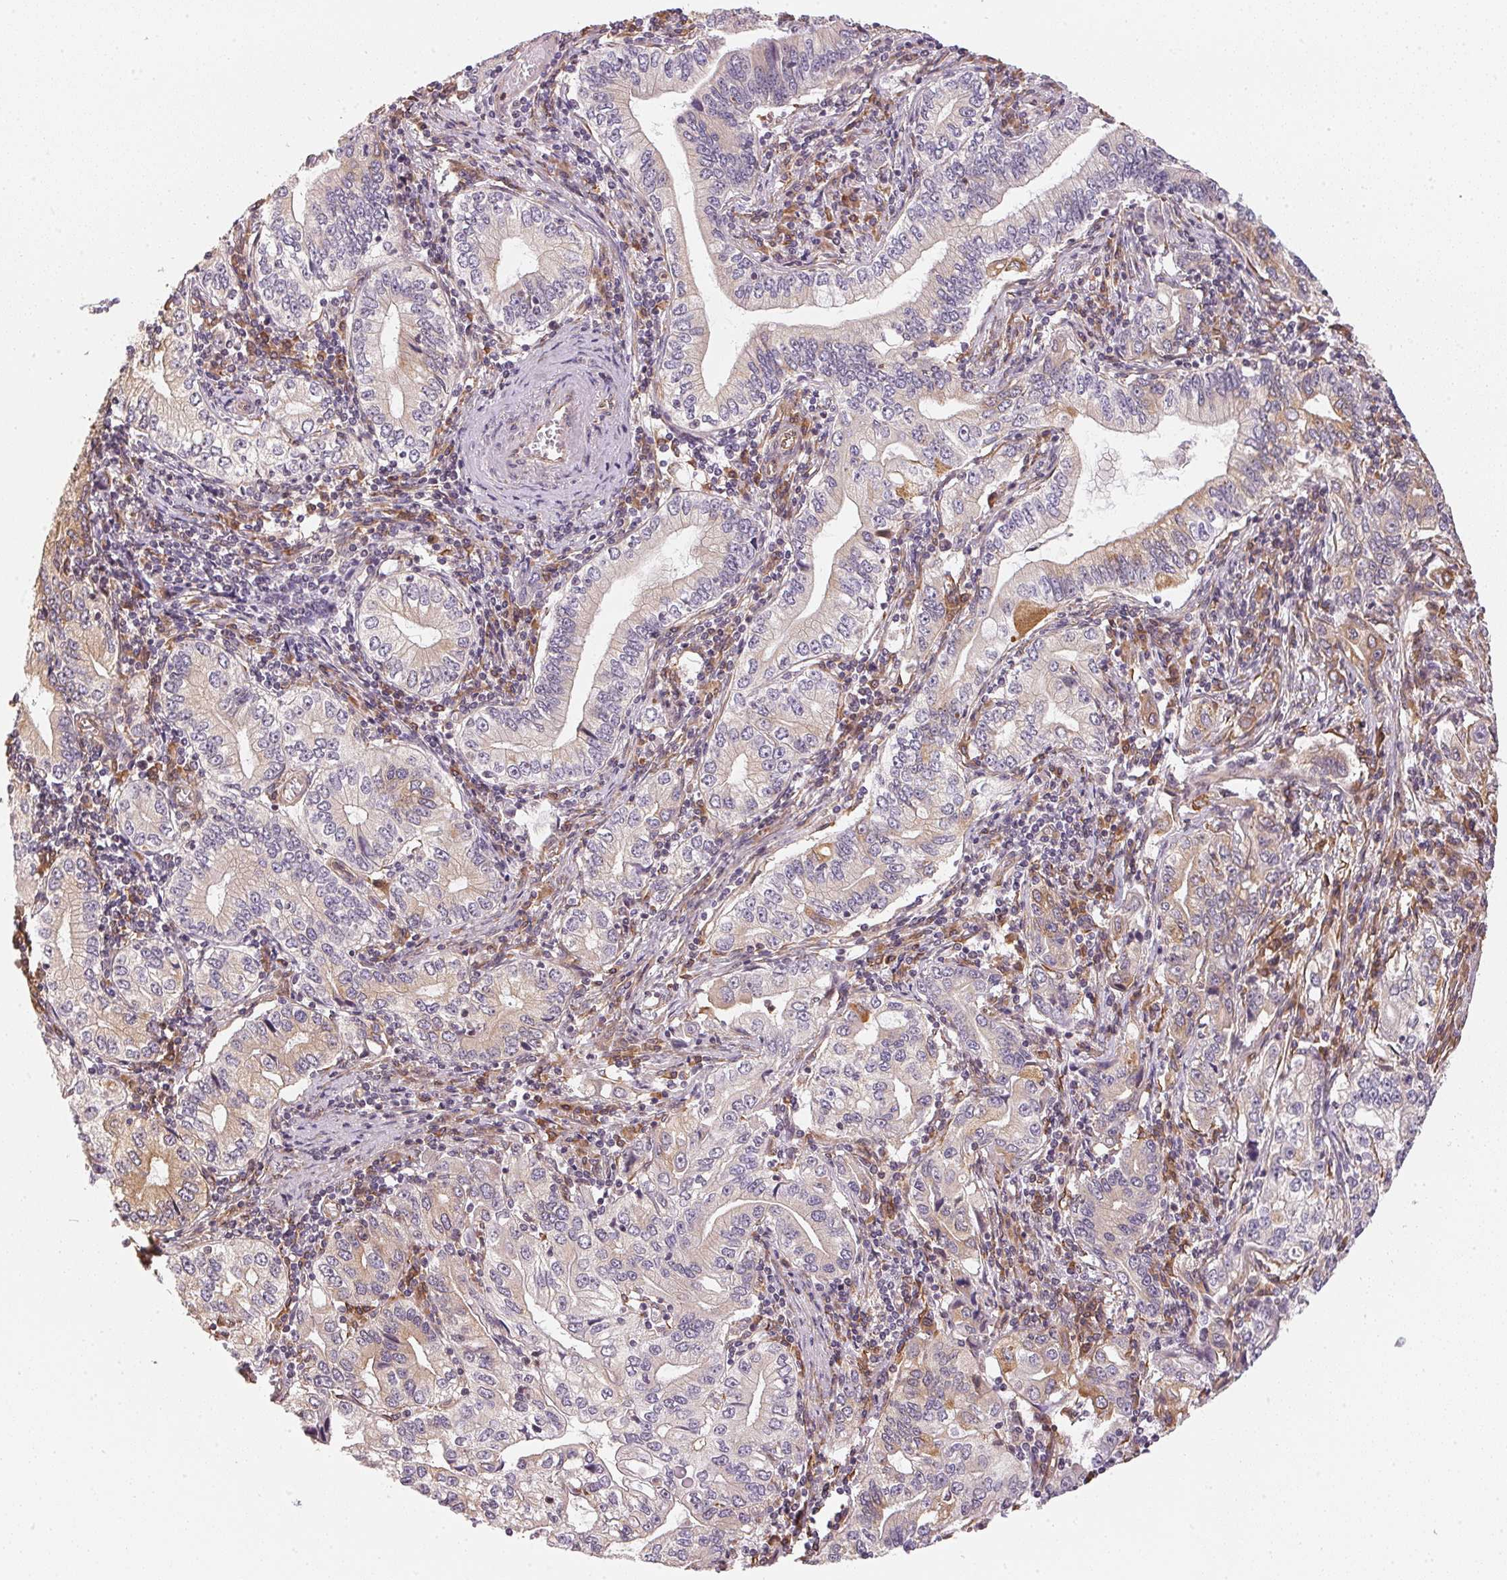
{"staining": {"intensity": "weak", "quantity": "<25%", "location": "cytoplasmic/membranous"}, "tissue": "stomach cancer", "cell_type": "Tumor cells", "image_type": "cancer", "snomed": [{"axis": "morphology", "description": "Adenocarcinoma, NOS"}, {"axis": "topography", "description": "Stomach, lower"}], "caption": "This photomicrograph is of stomach adenocarcinoma stained with IHC to label a protein in brown with the nuclei are counter-stained blue. There is no staining in tumor cells.", "gene": "STRN4", "patient": {"sex": "female", "age": 72}}